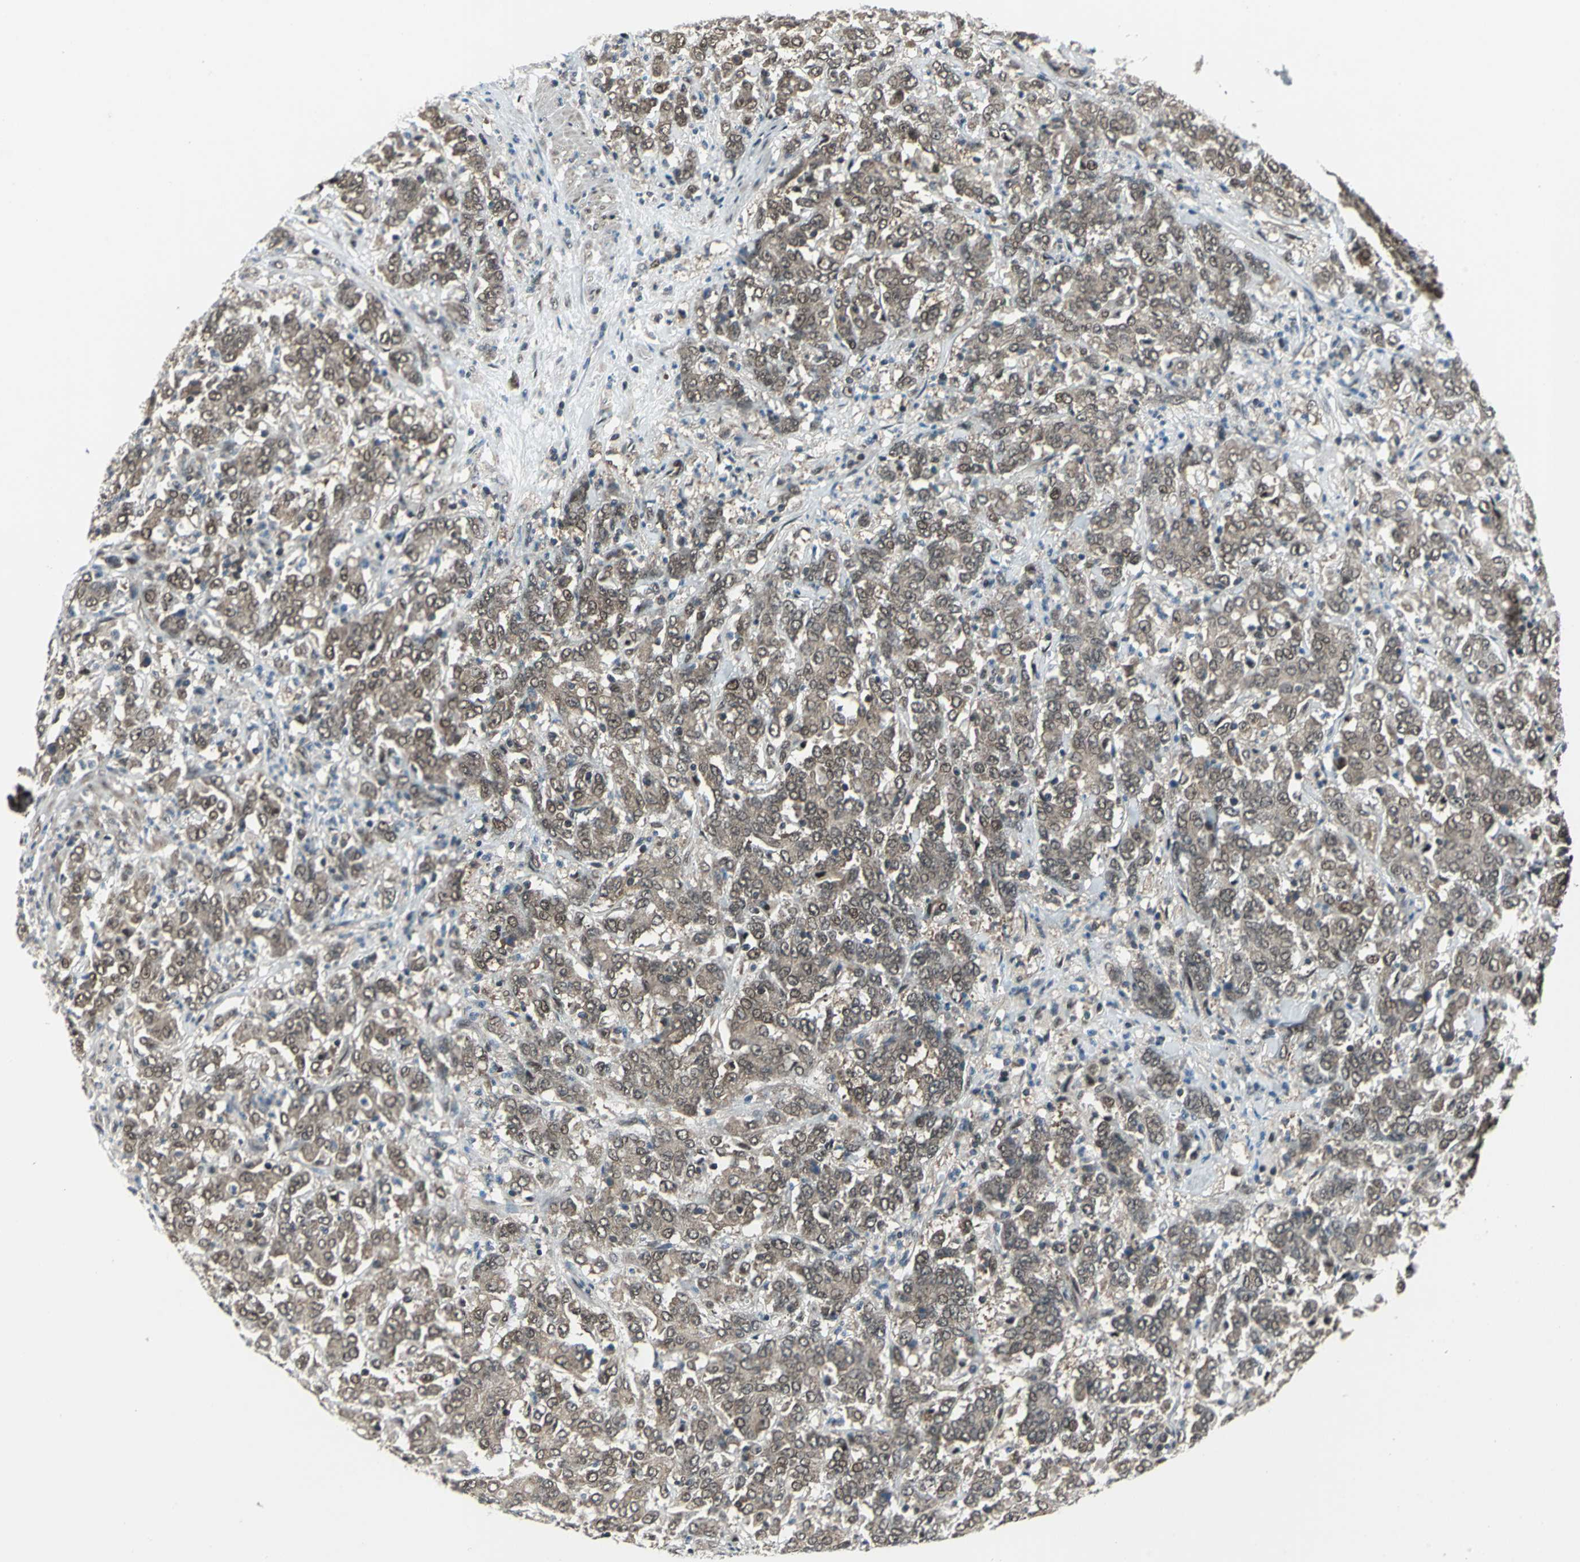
{"staining": {"intensity": "weak", "quantity": ">75%", "location": "cytoplasmic/membranous,nuclear"}, "tissue": "stomach cancer", "cell_type": "Tumor cells", "image_type": "cancer", "snomed": [{"axis": "morphology", "description": "Adenocarcinoma, NOS"}, {"axis": "topography", "description": "Stomach, lower"}], "caption": "IHC image of stomach cancer (adenocarcinoma) stained for a protein (brown), which exhibits low levels of weak cytoplasmic/membranous and nuclear positivity in about >75% of tumor cells.", "gene": "COPS5", "patient": {"sex": "female", "age": 71}}